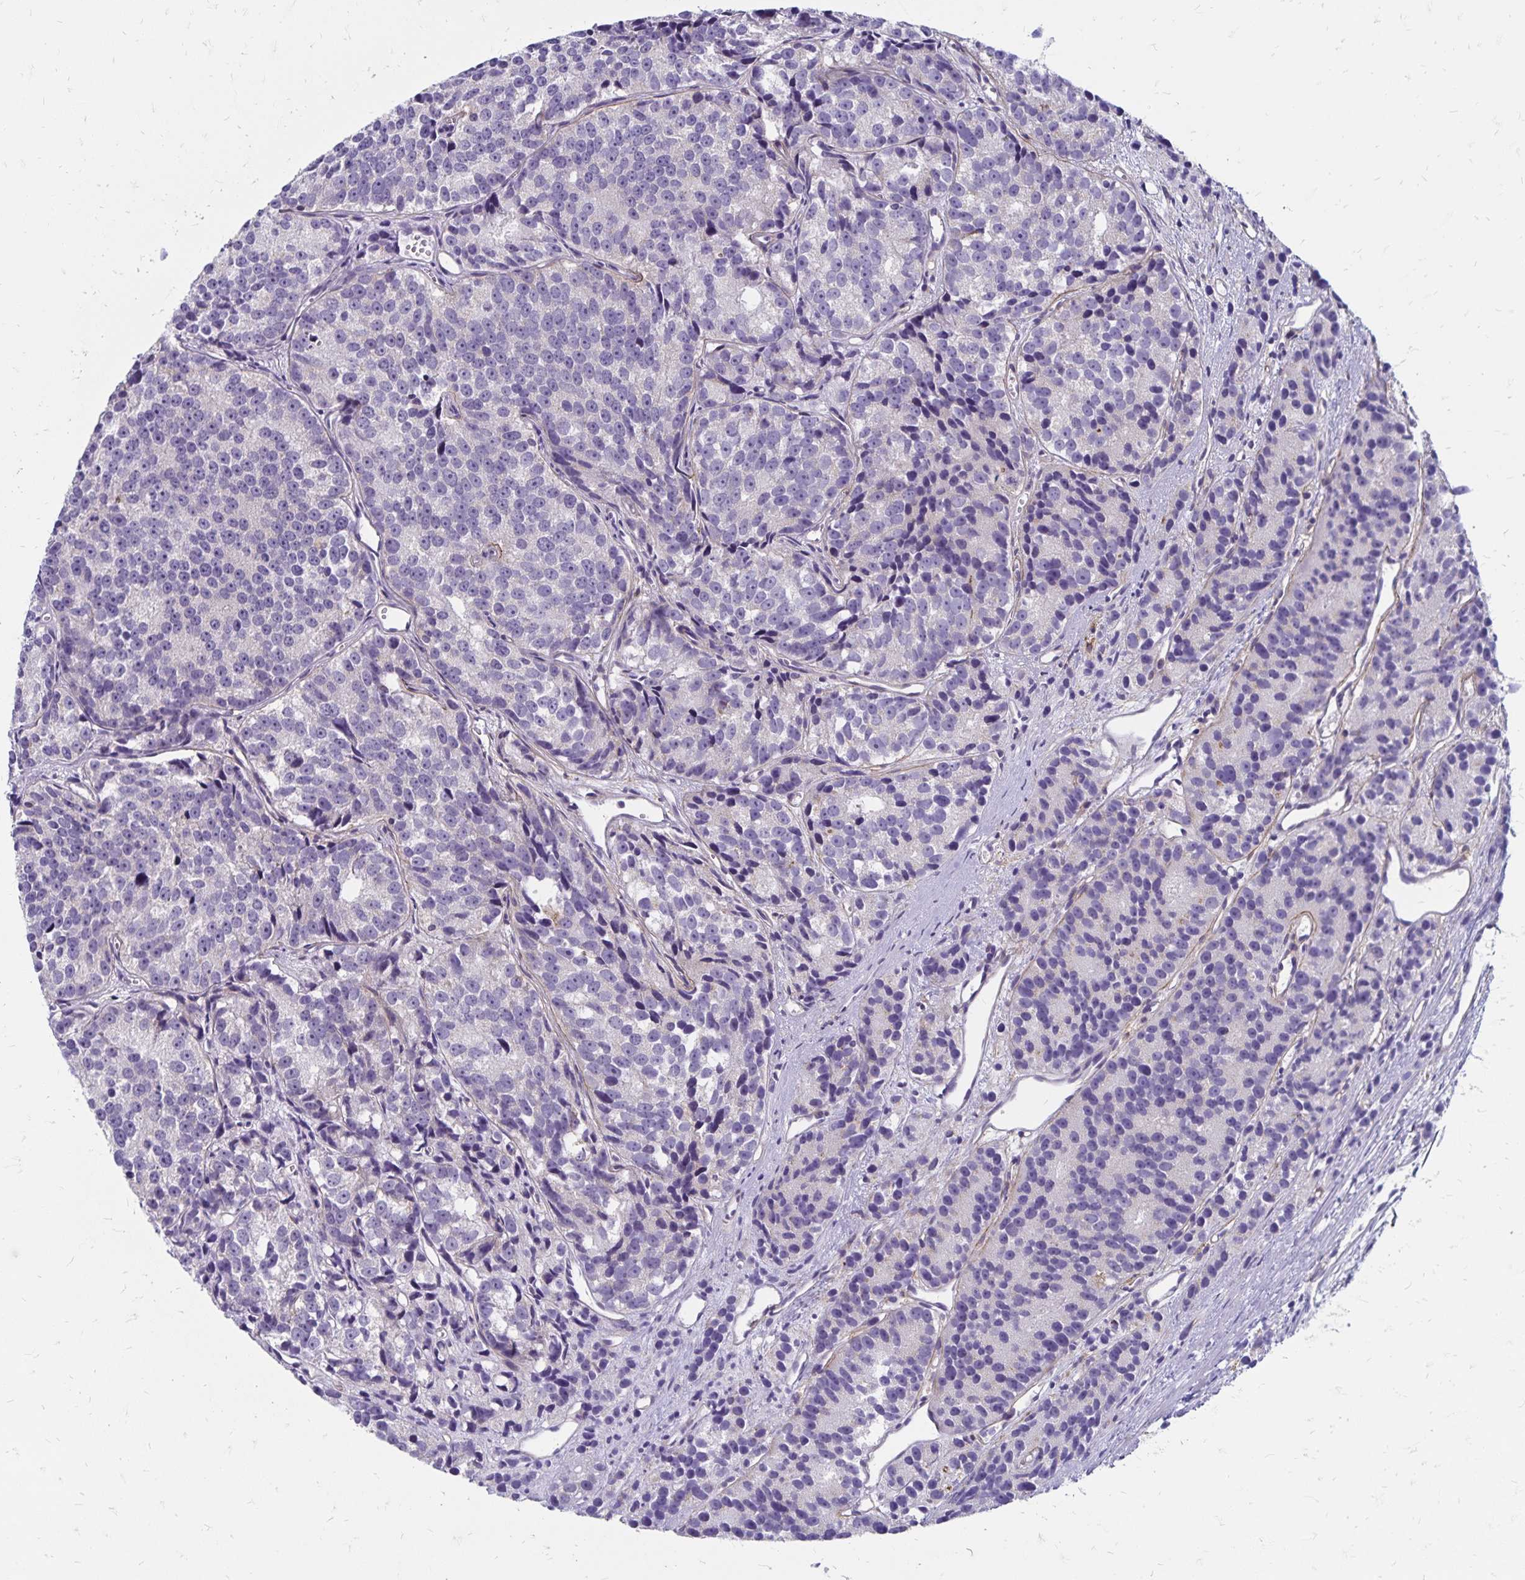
{"staining": {"intensity": "negative", "quantity": "none", "location": "none"}, "tissue": "prostate cancer", "cell_type": "Tumor cells", "image_type": "cancer", "snomed": [{"axis": "morphology", "description": "Adenocarcinoma, High grade"}, {"axis": "topography", "description": "Prostate"}], "caption": "Immunohistochemistry of human adenocarcinoma (high-grade) (prostate) shows no positivity in tumor cells. Brightfield microscopy of immunohistochemistry stained with DAB (brown) and hematoxylin (blue), captured at high magnification.", "gene": "TNS3", "patient": {"sex": "male", "age": 77}}